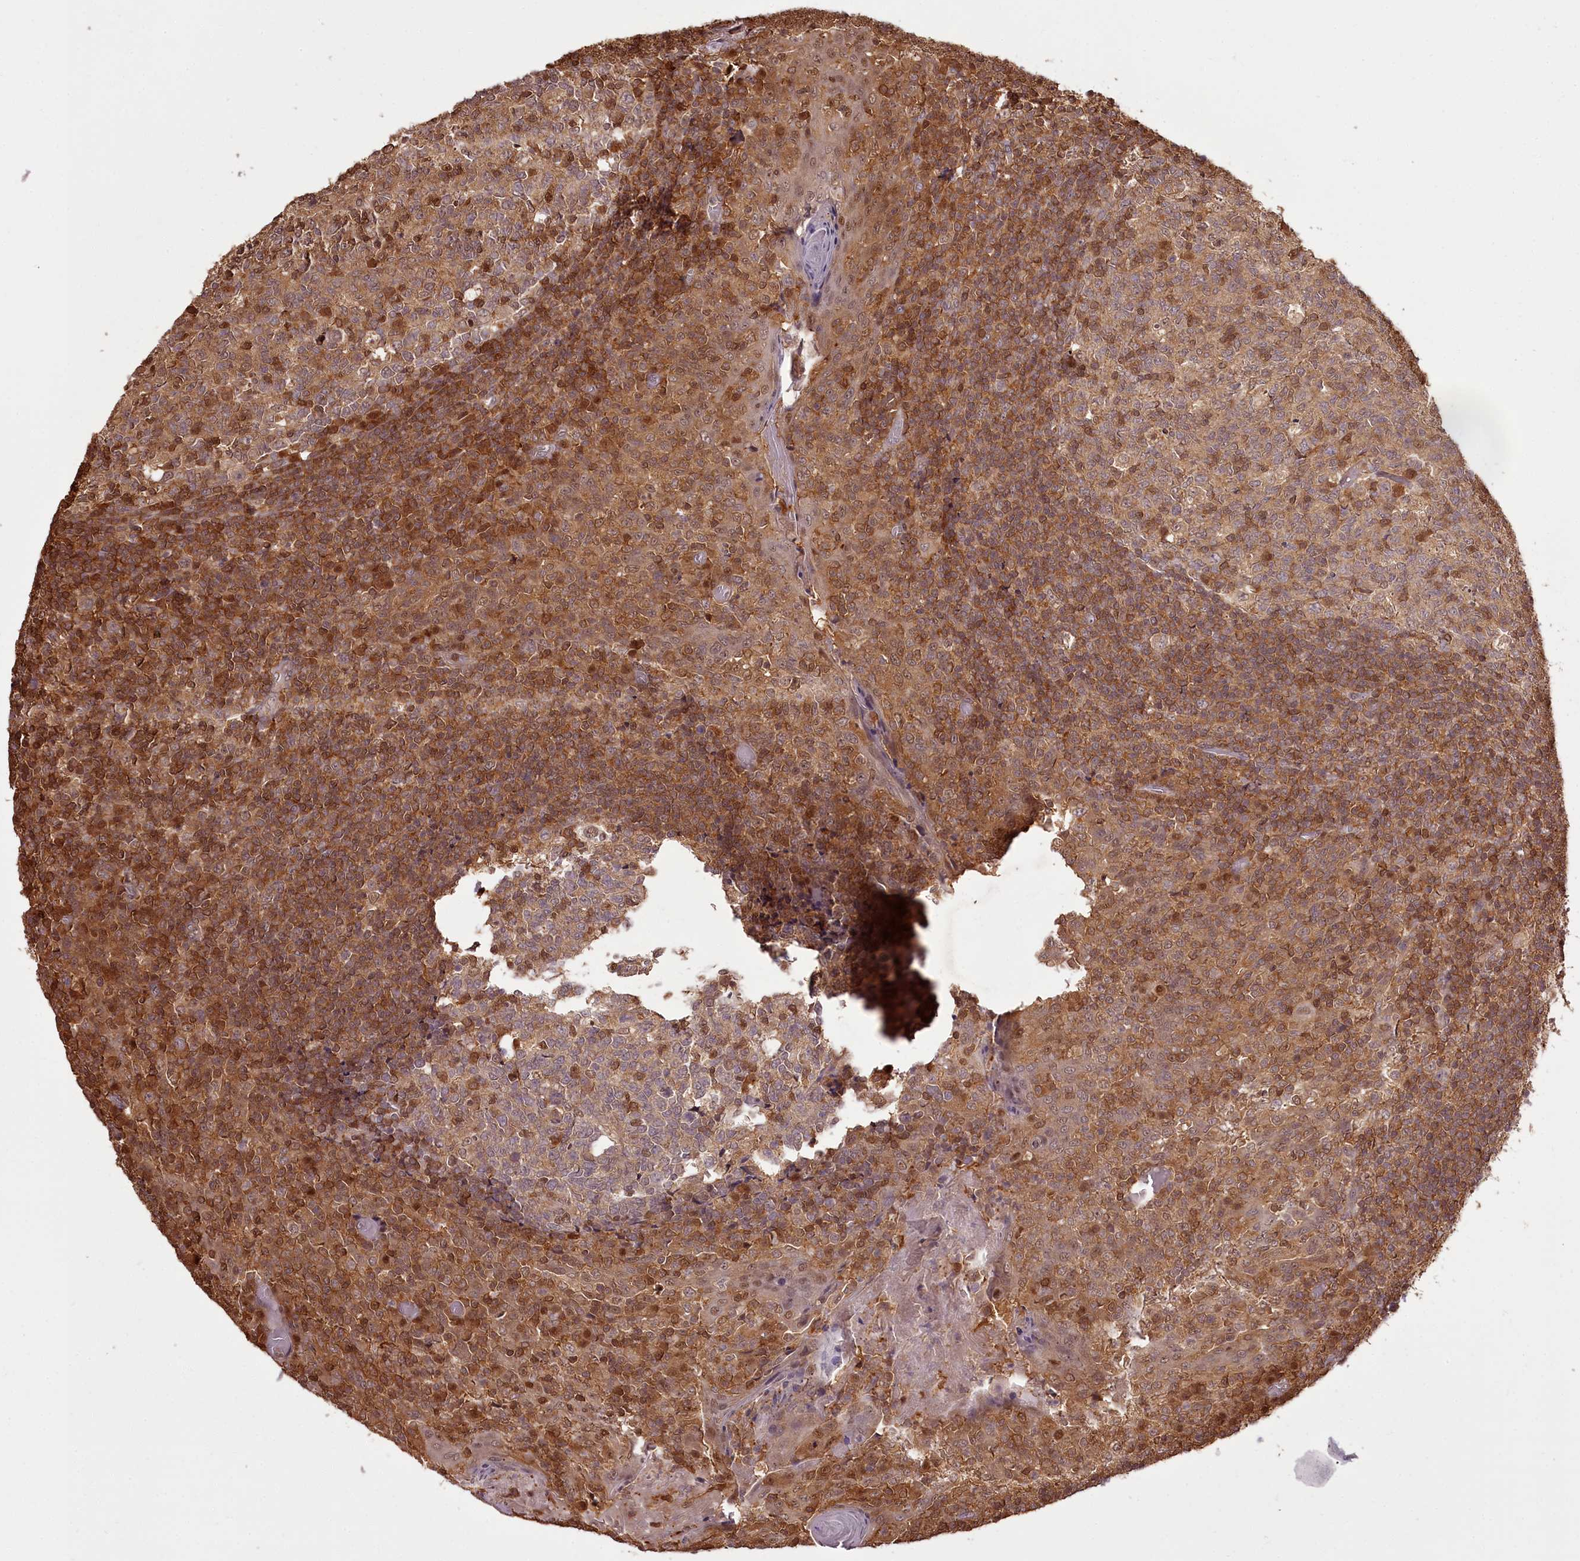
{"staining": {"intensity": "moderate", "quantity": "25%-75%", "location": "cytoplasmic/membranous,nuclear"}, "tissue": "tonsil", "cell_type": "Germinal center cells", "image_type": "normal", "snomed": [{"axis": "morphology", "description": "Normal tissue, NOS"}, {"axis": "topography", "description": "Tonsil"}], "caption": "Benign tonsil exhibits moderate cytoplasmic/membranous,nuclear expression in approximately 25%-75% of germinal center cells, visualized by immunohistochemistry. (Stains: DAB in brown, nuclei in blue, Microscopy: brightfield microscopy at high magnification).", "gene": "NPRL2", "patient": {"sex": "female", "age": 19}}